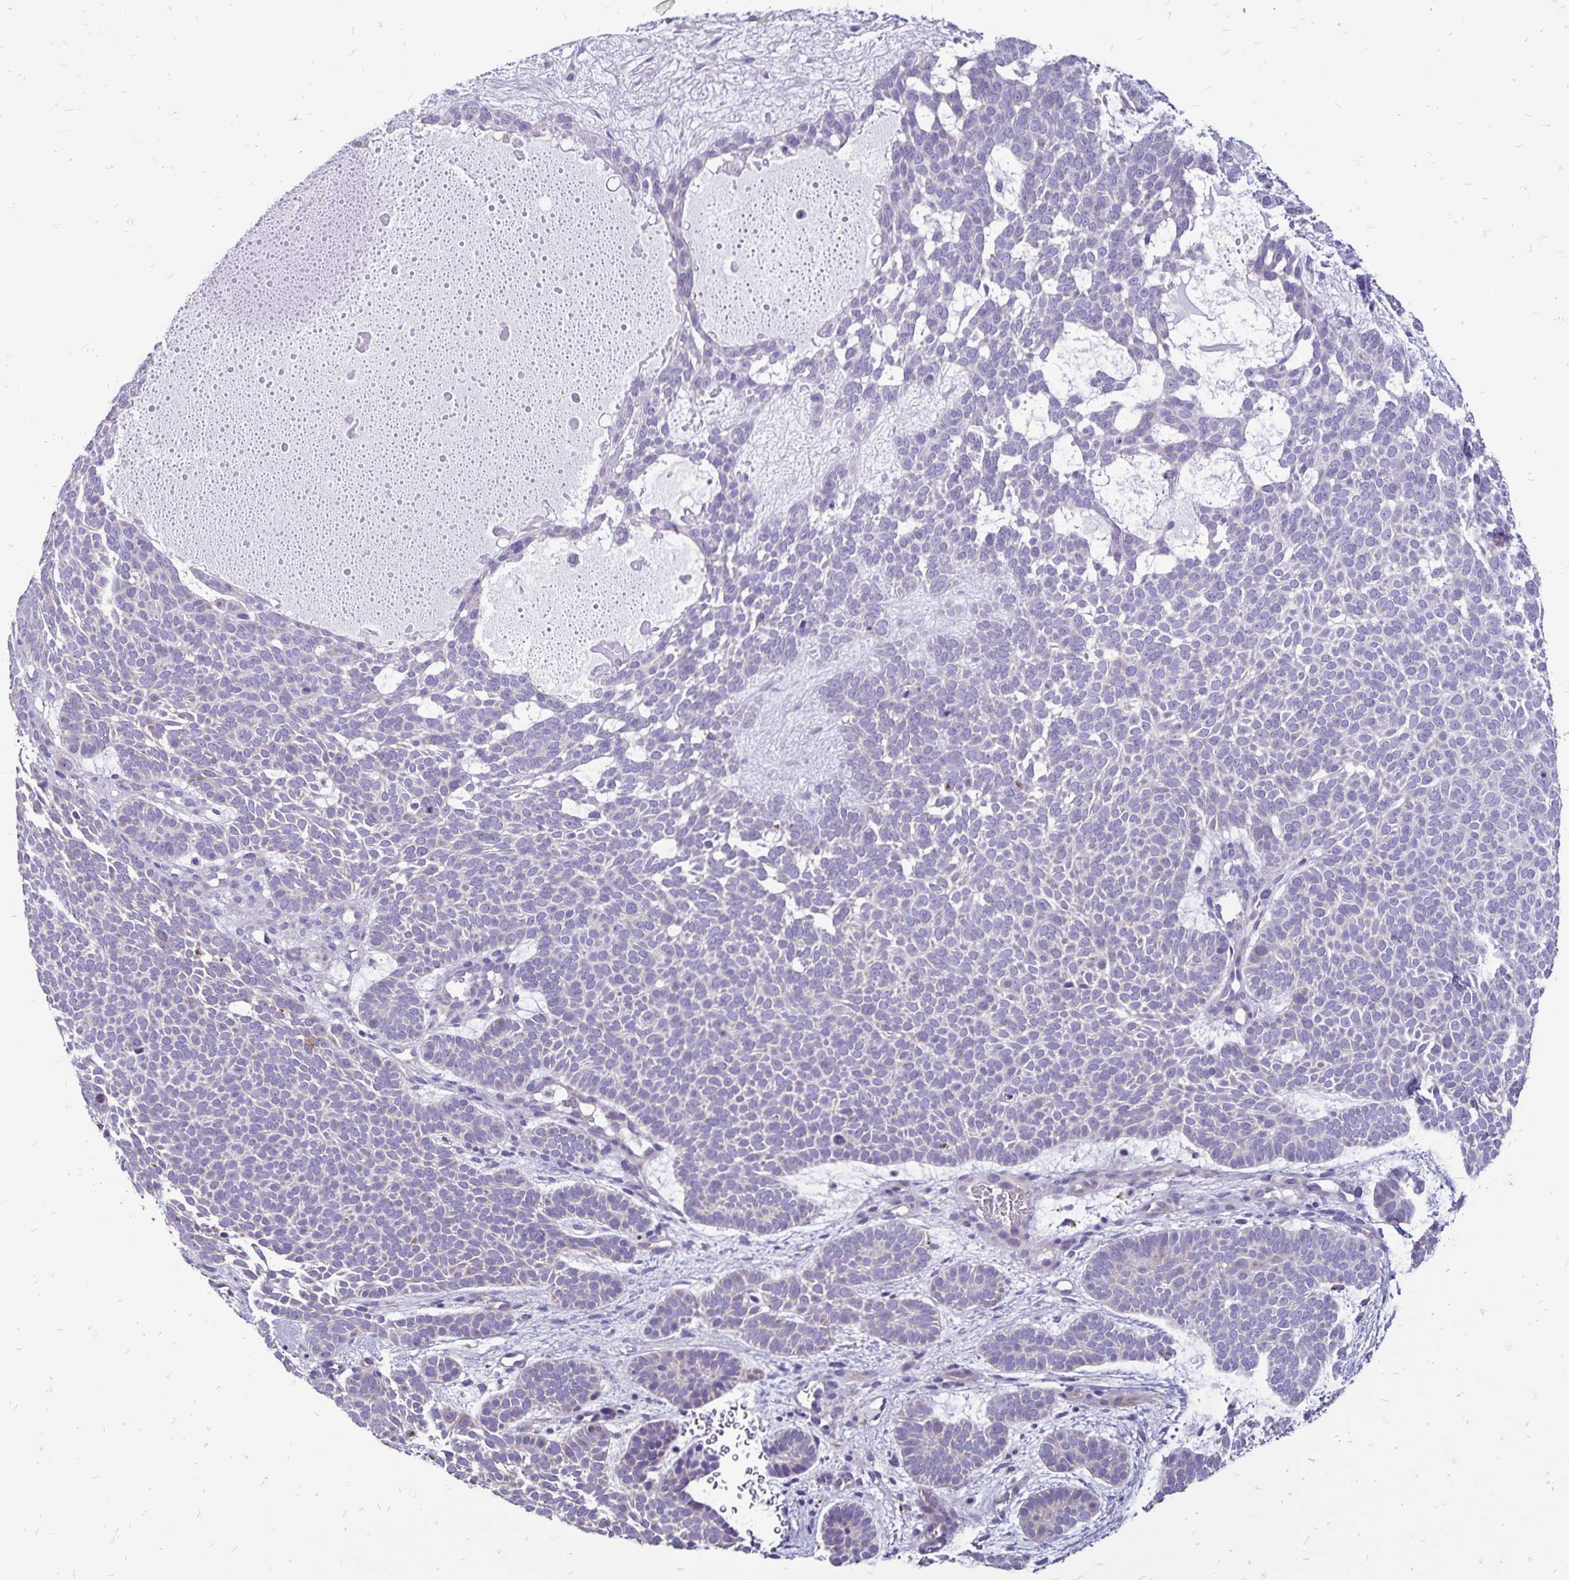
{"staining": {"intensity": "negative", "quantity": "none", "location": "none"}, "tissue": "skin cancer", "cell_type": "Tumor cells", "image_type": "cancer", "snomed": [{"axis": "morphology", "description": "Basal cell carcinoma"}, {"axis": "topography", "description": "Skin"}], "caption": "The histopathology image displays no staining of tumor cells in skin basal cell carcinoma. (DAB immunohistochemistry with hematoxylin counter stain).", "gene": "EVPL", "patient": {"sex": "female", "age": 82}}